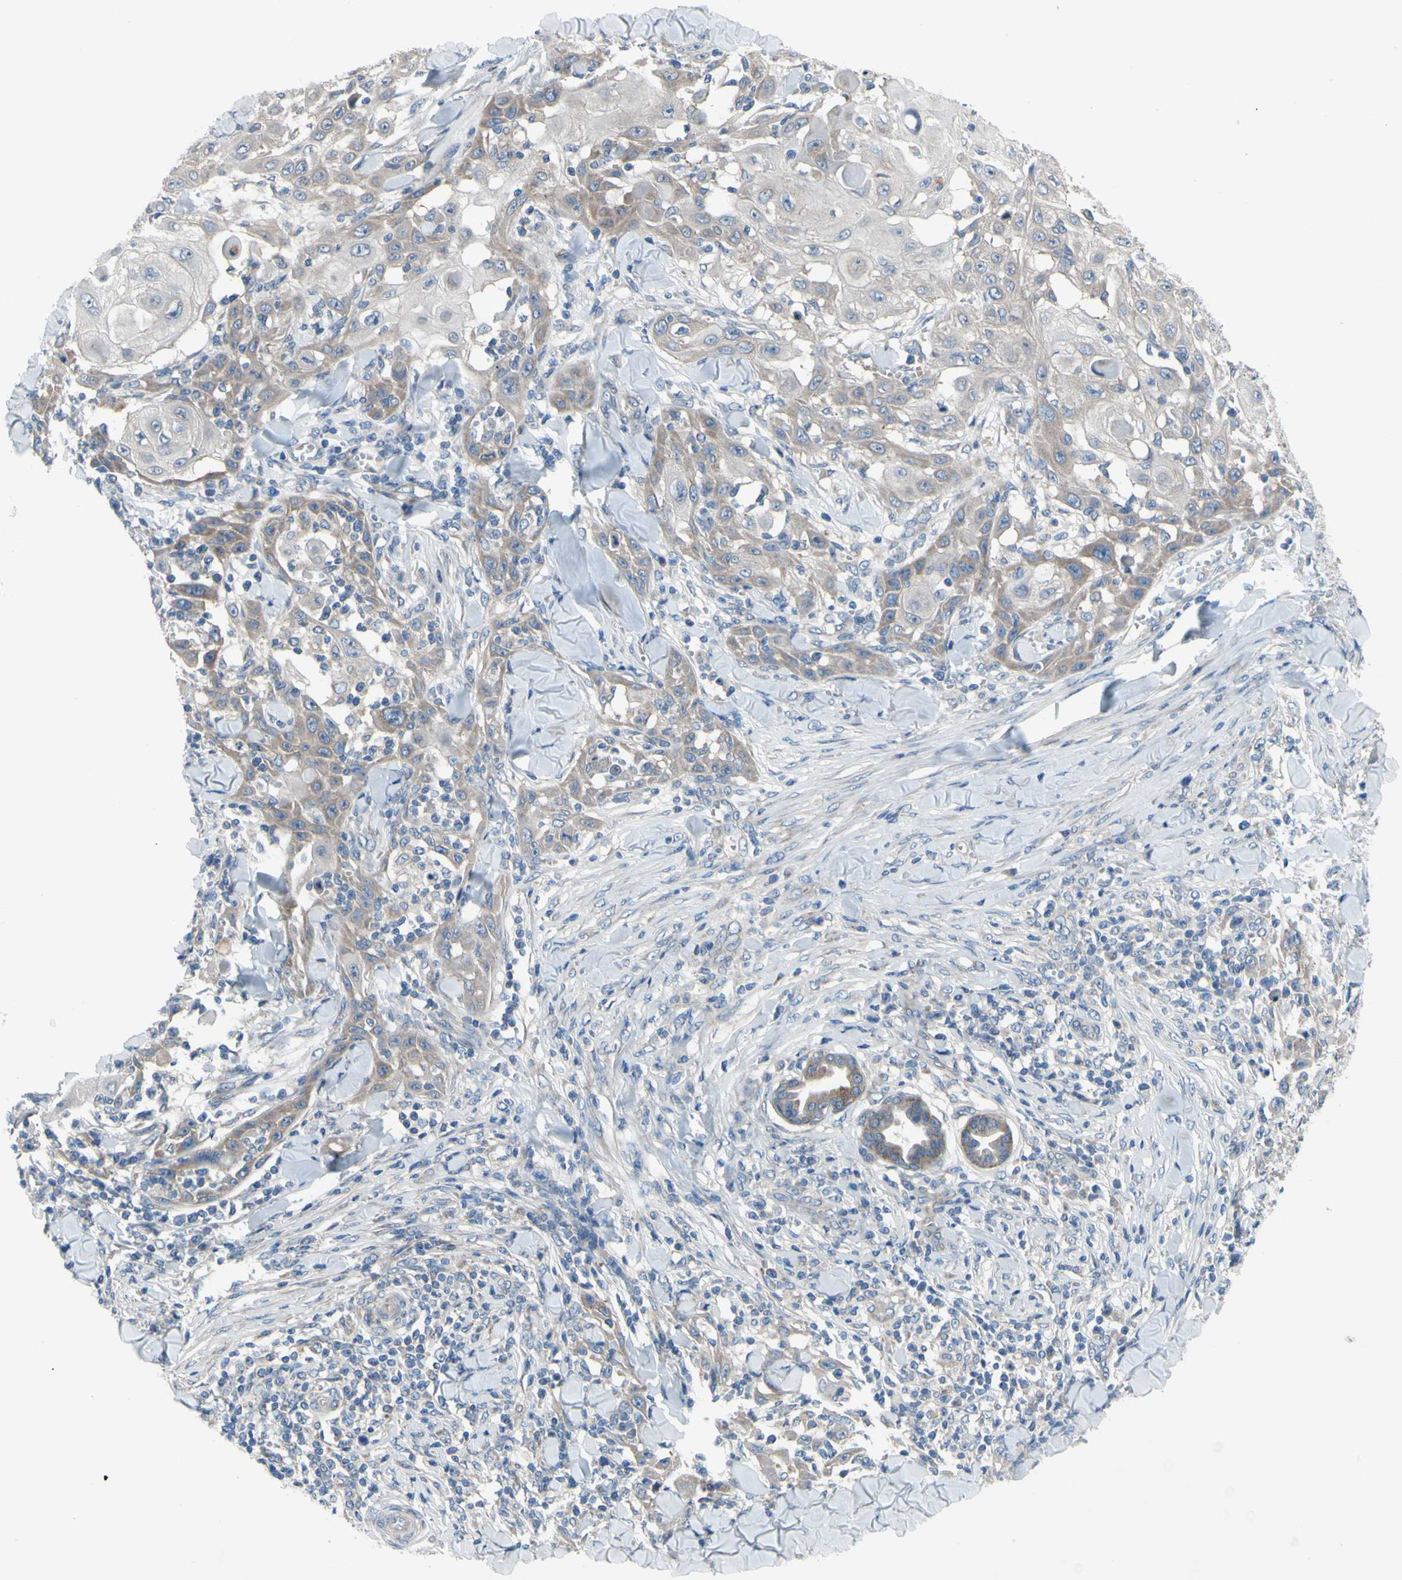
{"staining": {"intensity": "weak", "quantity": ">75%", "location": "cytoplasmic/membranous"}, "tissue": "skin cancer", "cell_type": "Tumor cells", "image_type": "cancer", "snomed": [{"axis": "morphology", "description": "Squamous cell carcinoma, NOS"}, {"axis": "topography", "description": "Skin"}], "caption": "Squamous cell carcinoma (skin) was stained to show a protein in brown. There is low levels of weak cytoplasmic/membranous positivity in approximately >75% of tumor cells.", "gene": "GRAMD2B", "patient": {"sex": "male", "age": 24}}